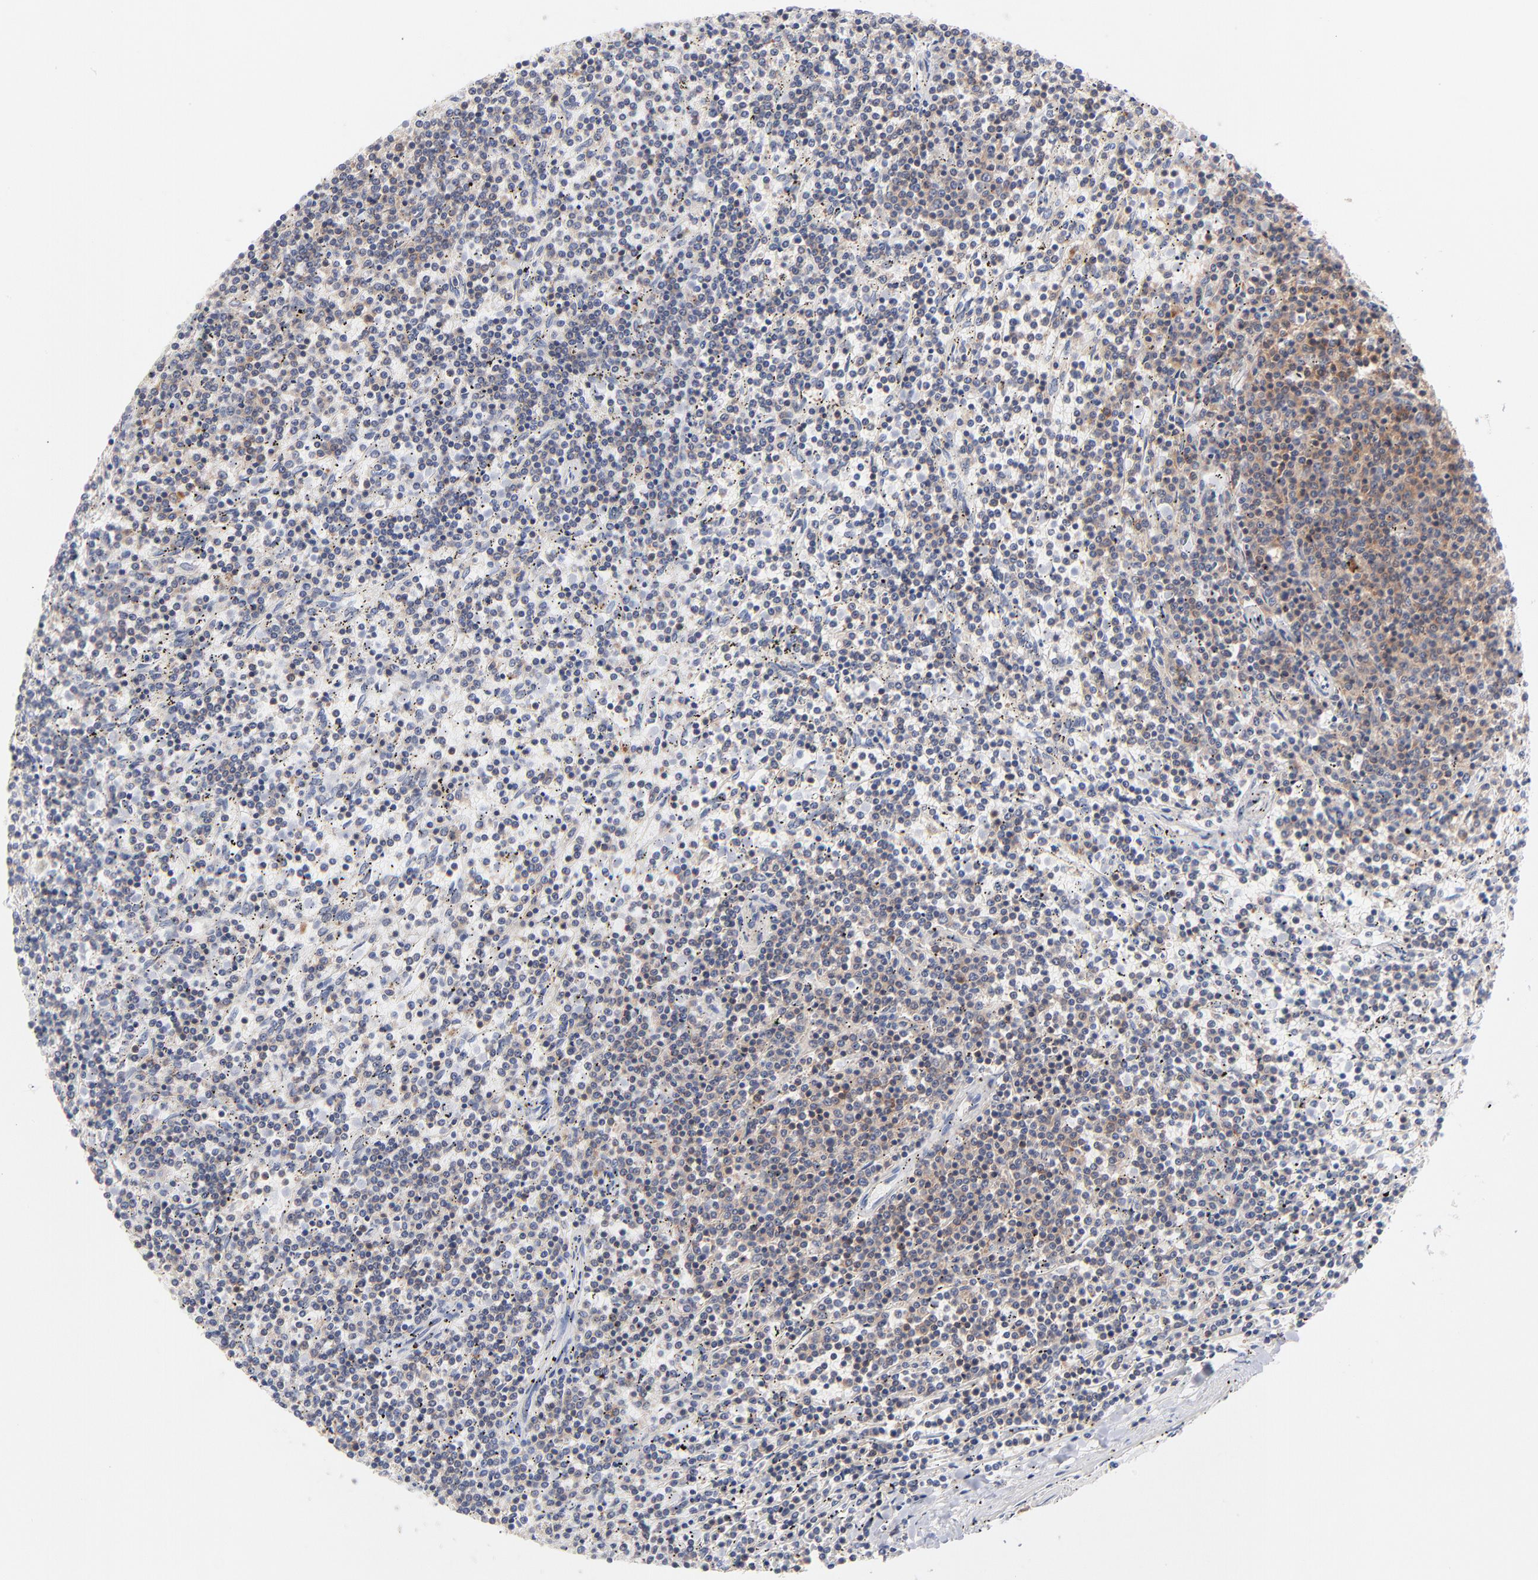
{"staining": {"intensity": "moderate", "quantity": "<25%", "location": "cytoplasmic/membranous"}, "tissue": "lymphoma", "cell_type": "Tumor cells", "image_type": "cancer", "snomed": [{"axis": "morphology", "description": "Malignant lymphoma, non-Hodgkin's type, Low grade"}, {"axis": "topography", "description": "Spleen"}], "caption": "Lymphoma stained for a protein (brown) displays moderate cytoplasmic/membranous positive positivity in about <25% of tumor cells.", "gene": "SEPTIN6", "patient": {"sex": "female", "age": 50}}